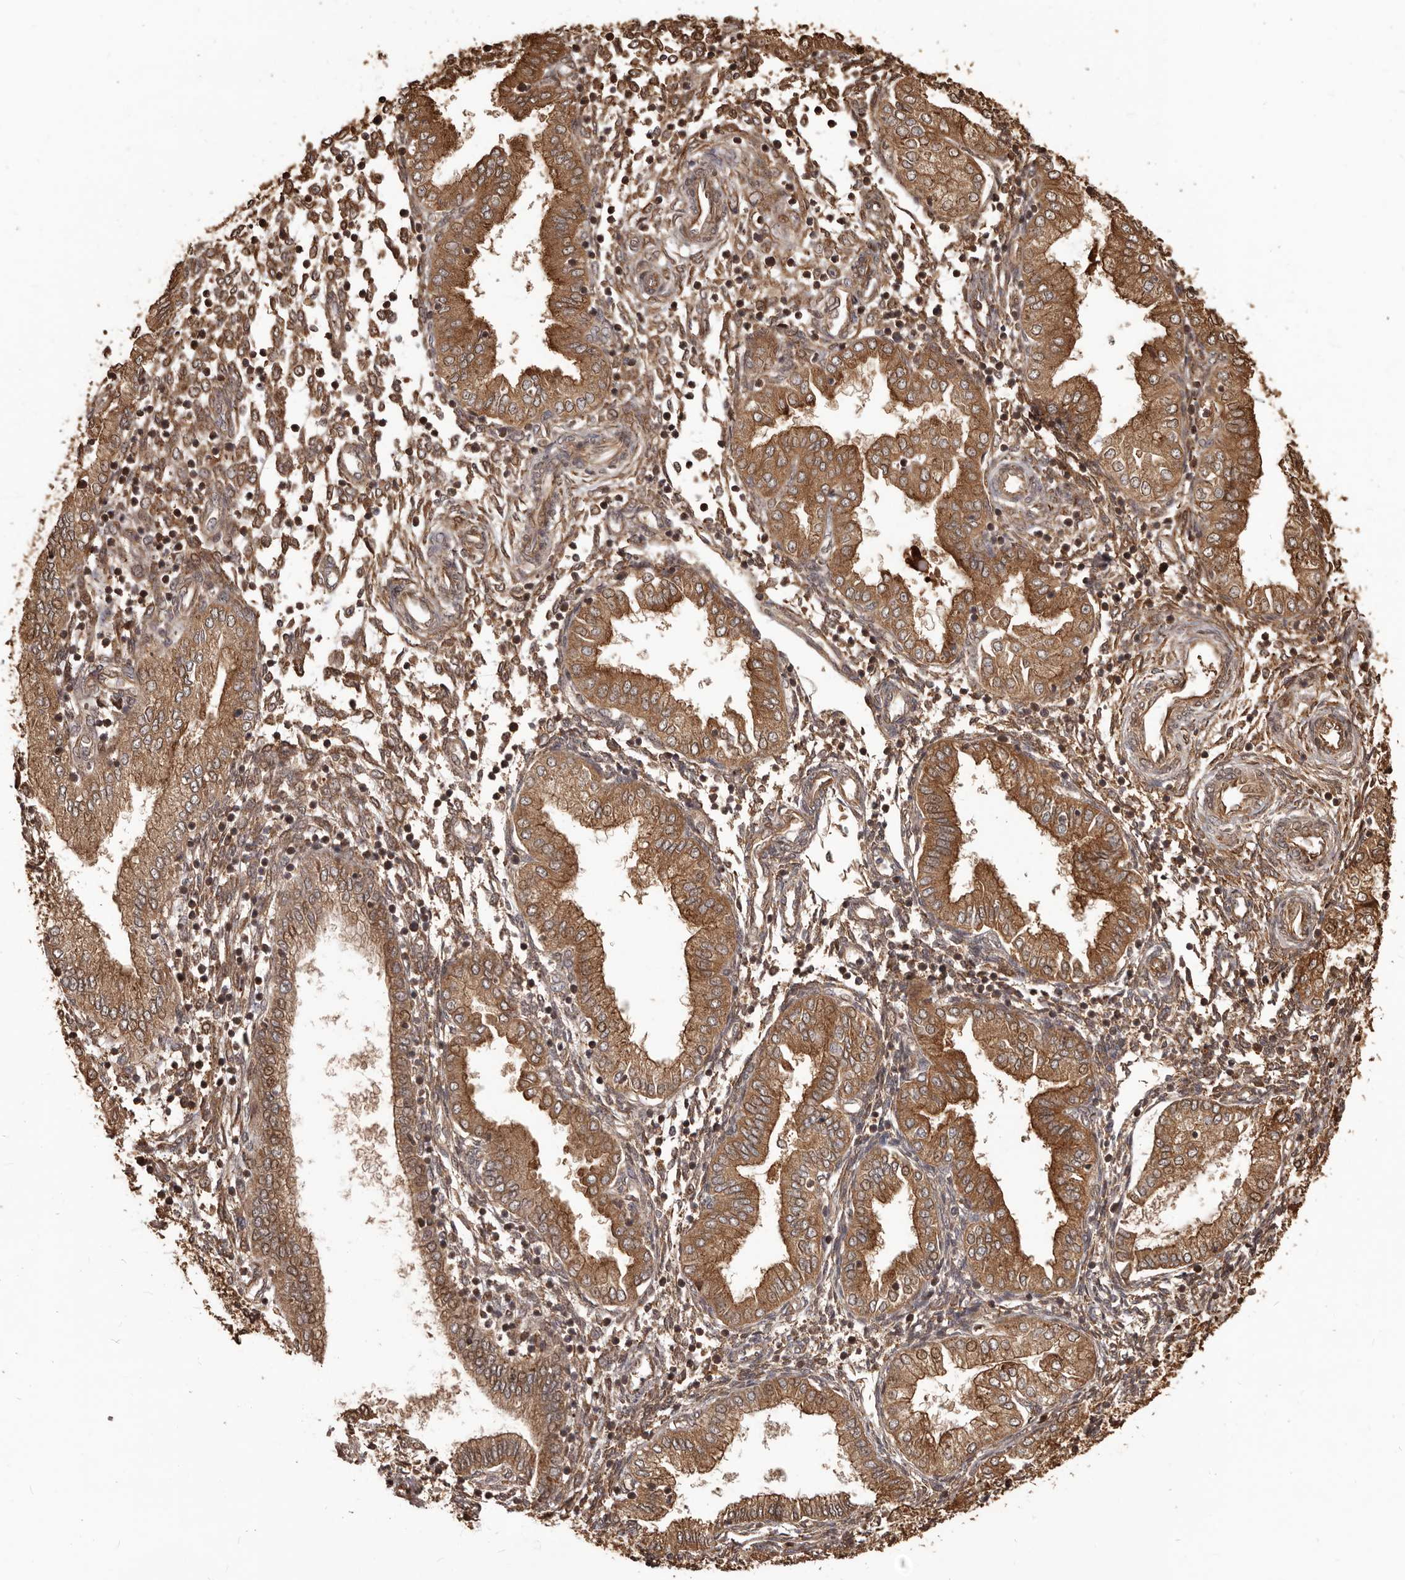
{"staining": {"intensity": "moderate", "quantity": "25%-75%", "location": "cytoplasmic/membranous"}, "tissue": "endometrium", "cell_type": "Cells in endometrial stroma", "image_type": "normal", "snomed": [{"axis": "morphology", "description": "Normal tissue, NOS"}, {"axis": "topography", "description": "Endometrium"}], "caption": "A brown stain shows moderate cytoplasmic/membranous positivity of a protein in cells in endometrial stroma of benign human endometrium. The protein of interest is stained brown, and the nuclei are stained in blue (DAB IHC with brightfield microscopy, high magnification).", "gene": "MTO1", "patient": {"sex": "female", "age": 53}}